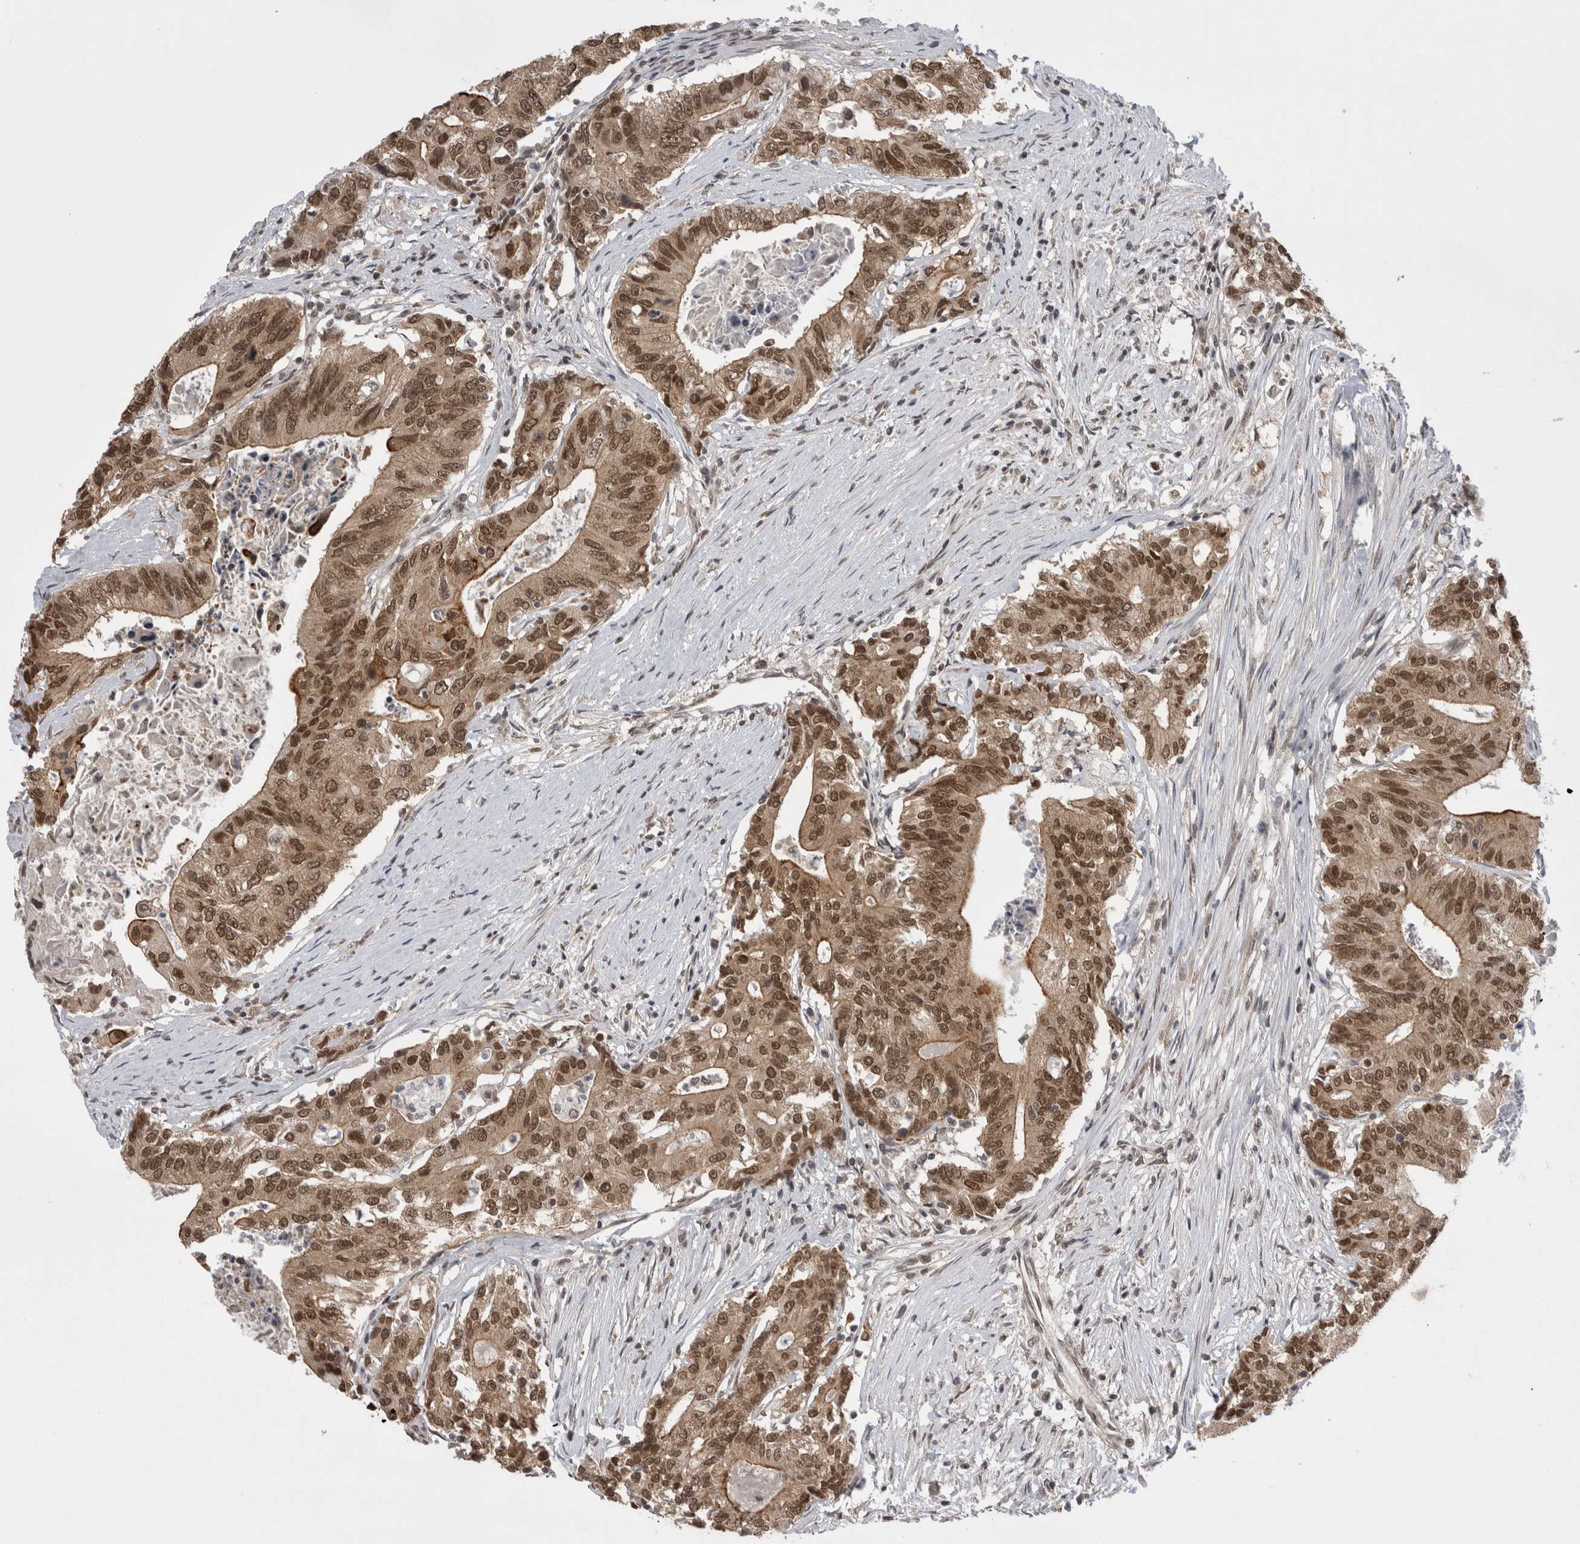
{"staining": {"intensity": "moderate", "quantity": ">75%", "location": "cytoplasmic/membranous,nuclear"}, "tissue": "colorectal cancer", "cell_type": "Tumor cells", "image_type": "cancer", "snomed": [{"axis": "morphology", "description": "Adenocarcinoma, NOS"}, {"axis": "topography", "description": "Colon"}], "caption": "Immunohistochemistry (DAB) staining of human colorectal cancer reveals moderate cytoplasmic/membranous and nuclear protein positivity in about >75% of tumor cells.", "gene": "ZNF341", "patient": {"sex": "female", "age": 77}}